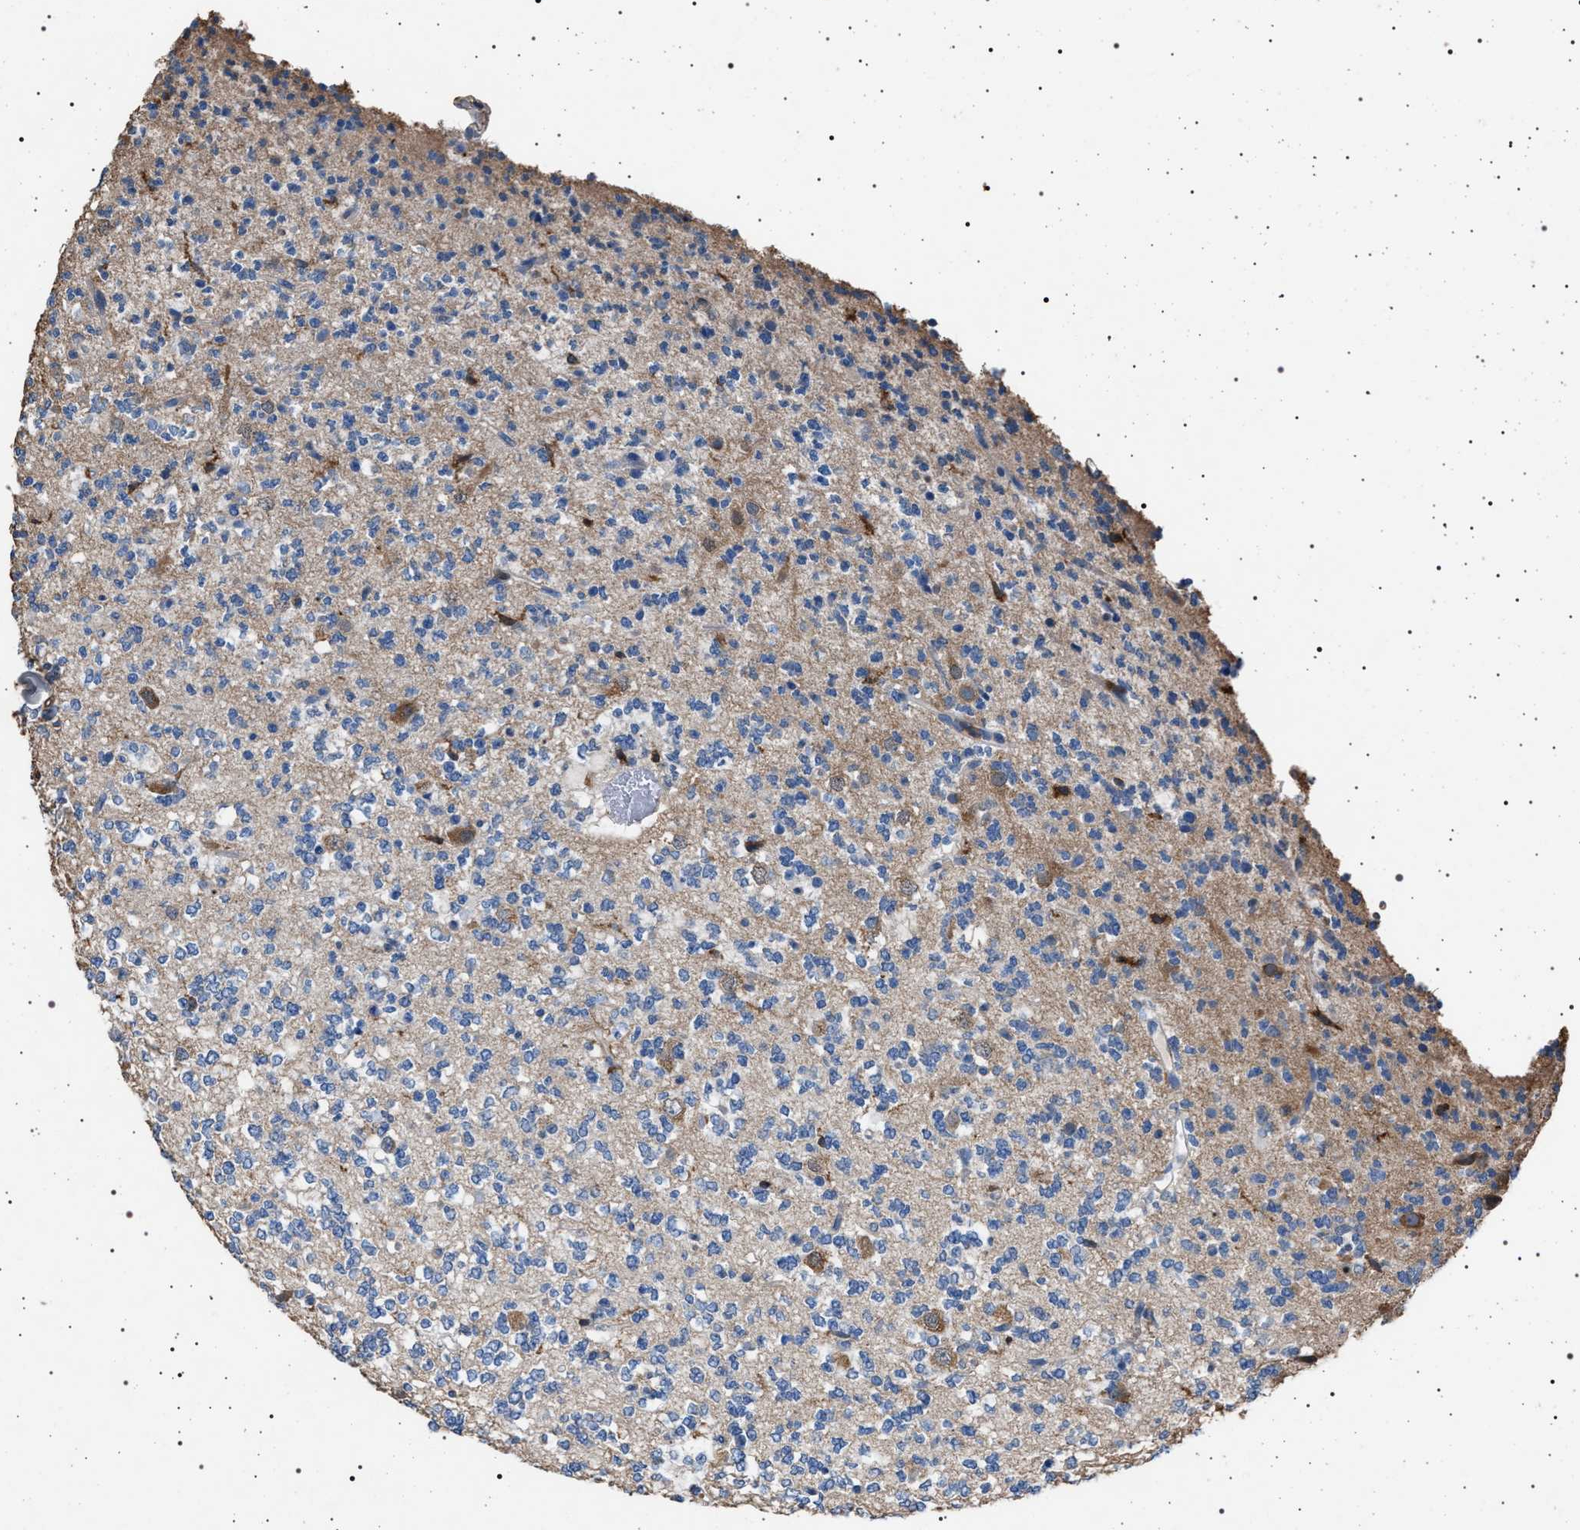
{"staining": {"intensity": "negative", "quantity": "none", "location": "none"}, "tissue": "glioma", "cell_type": "Tumor cells", "image_type": "cancer", "snomed": [{"axis": "morphology", "description": "Glioma, malignant, Low grade"}, {"axis": "topography", "description": "Brain"}], "caption": "The immunohistochemistry image has no significant expression in tumor cells of glioma tissue.", "gene": "SMAP2", "patient": {"sex": "male", "age": 38}}